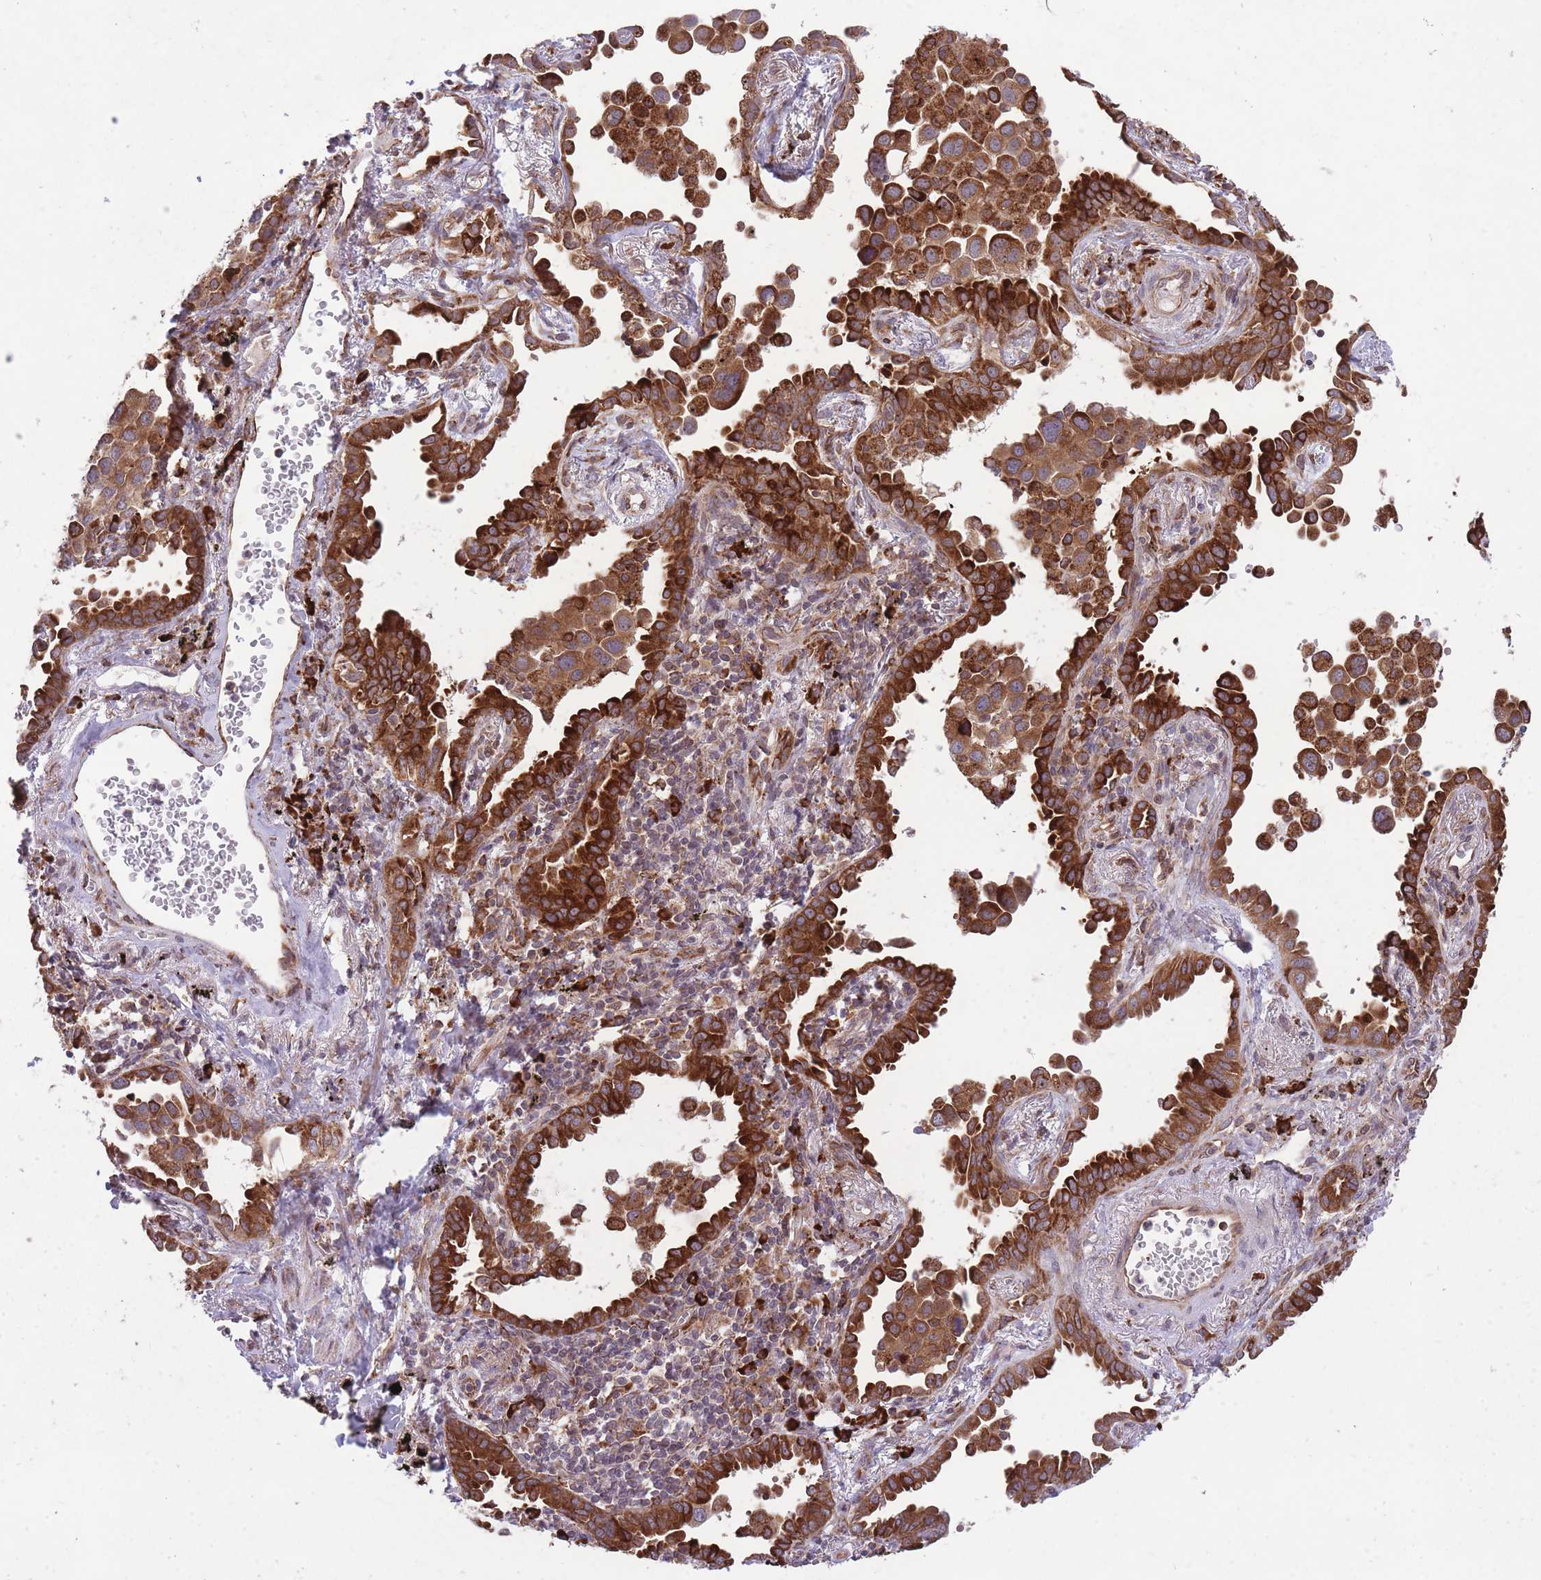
{"staining": {"intensity": "strong", "quantity": ">75%", "location": "cytoplasmic/membranous"}, "tissue": "lung cancer", "cell_type": "Tumor cells", "image_type": "cancer", "snomed": [{"axis": "morphology", "description": "Adenocarcinoma, NOS"}, {"axis": "topography", "description": "Lung"}], "caption": "Human lung adenocarcinoma stained for a protein (brown) demonstrates strong cytoplasmic/membranous positive staining in about >75% of tumor cells.", "gene": "TTLL3", "patient": {"sex": "male", "age": 67}}